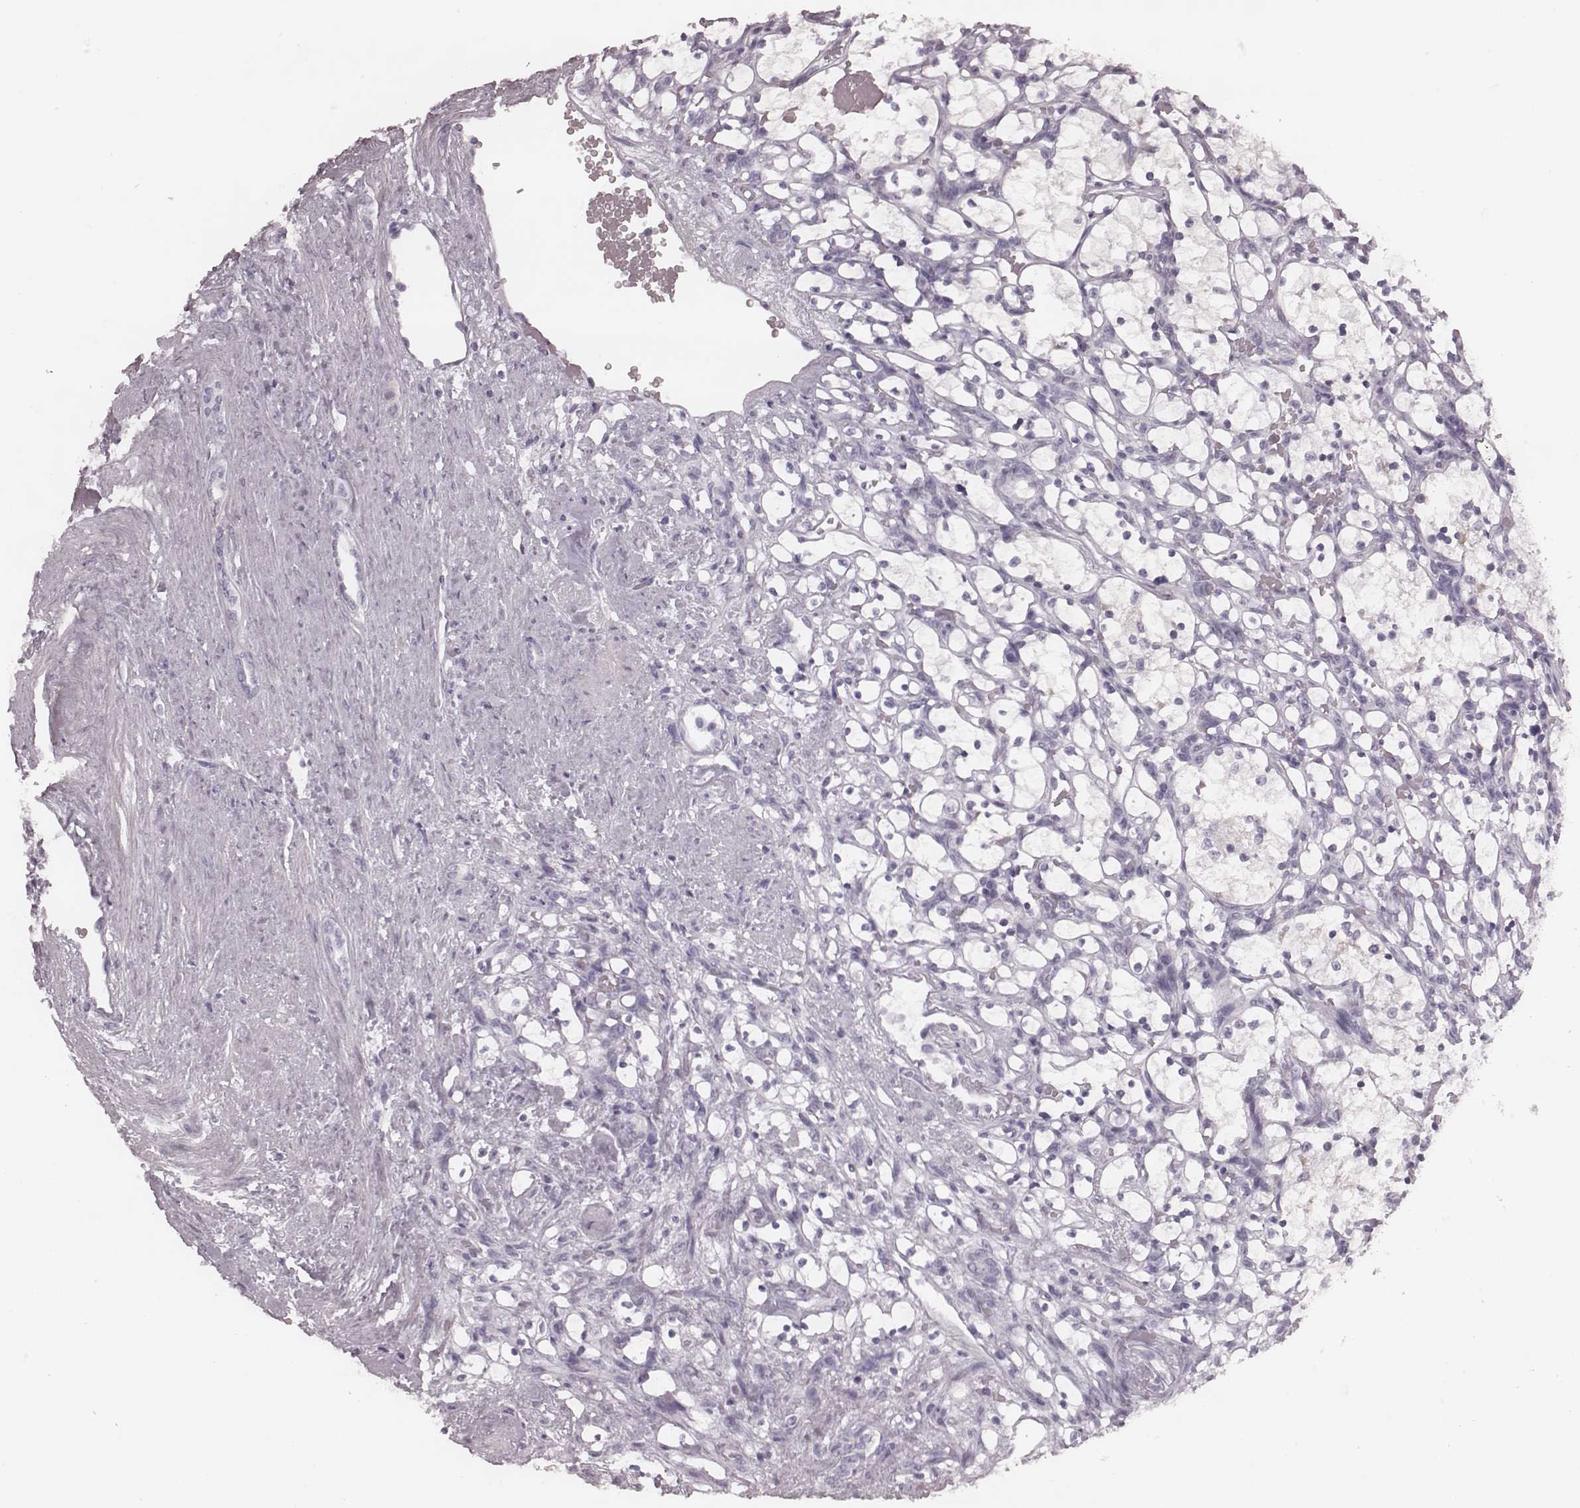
{"staining": {"intensity": "negative", "quantity": "none", "location": "none"}, "tissue": "renal cancer", "cell_type": "Tumor cells", "image_type": "cancer", "snomed": [{"axis": "morphology", "description": "Adenocarcinoma, NOS"}, {"axis": "topography", "description": "Kidney"}], "caption": "Renal adenocarcinoma was stained to show a protein in brown. There is no significant expression in tumor cells.", "gene": "KRT74", "patient": {"sex": "female", "age": 69}}